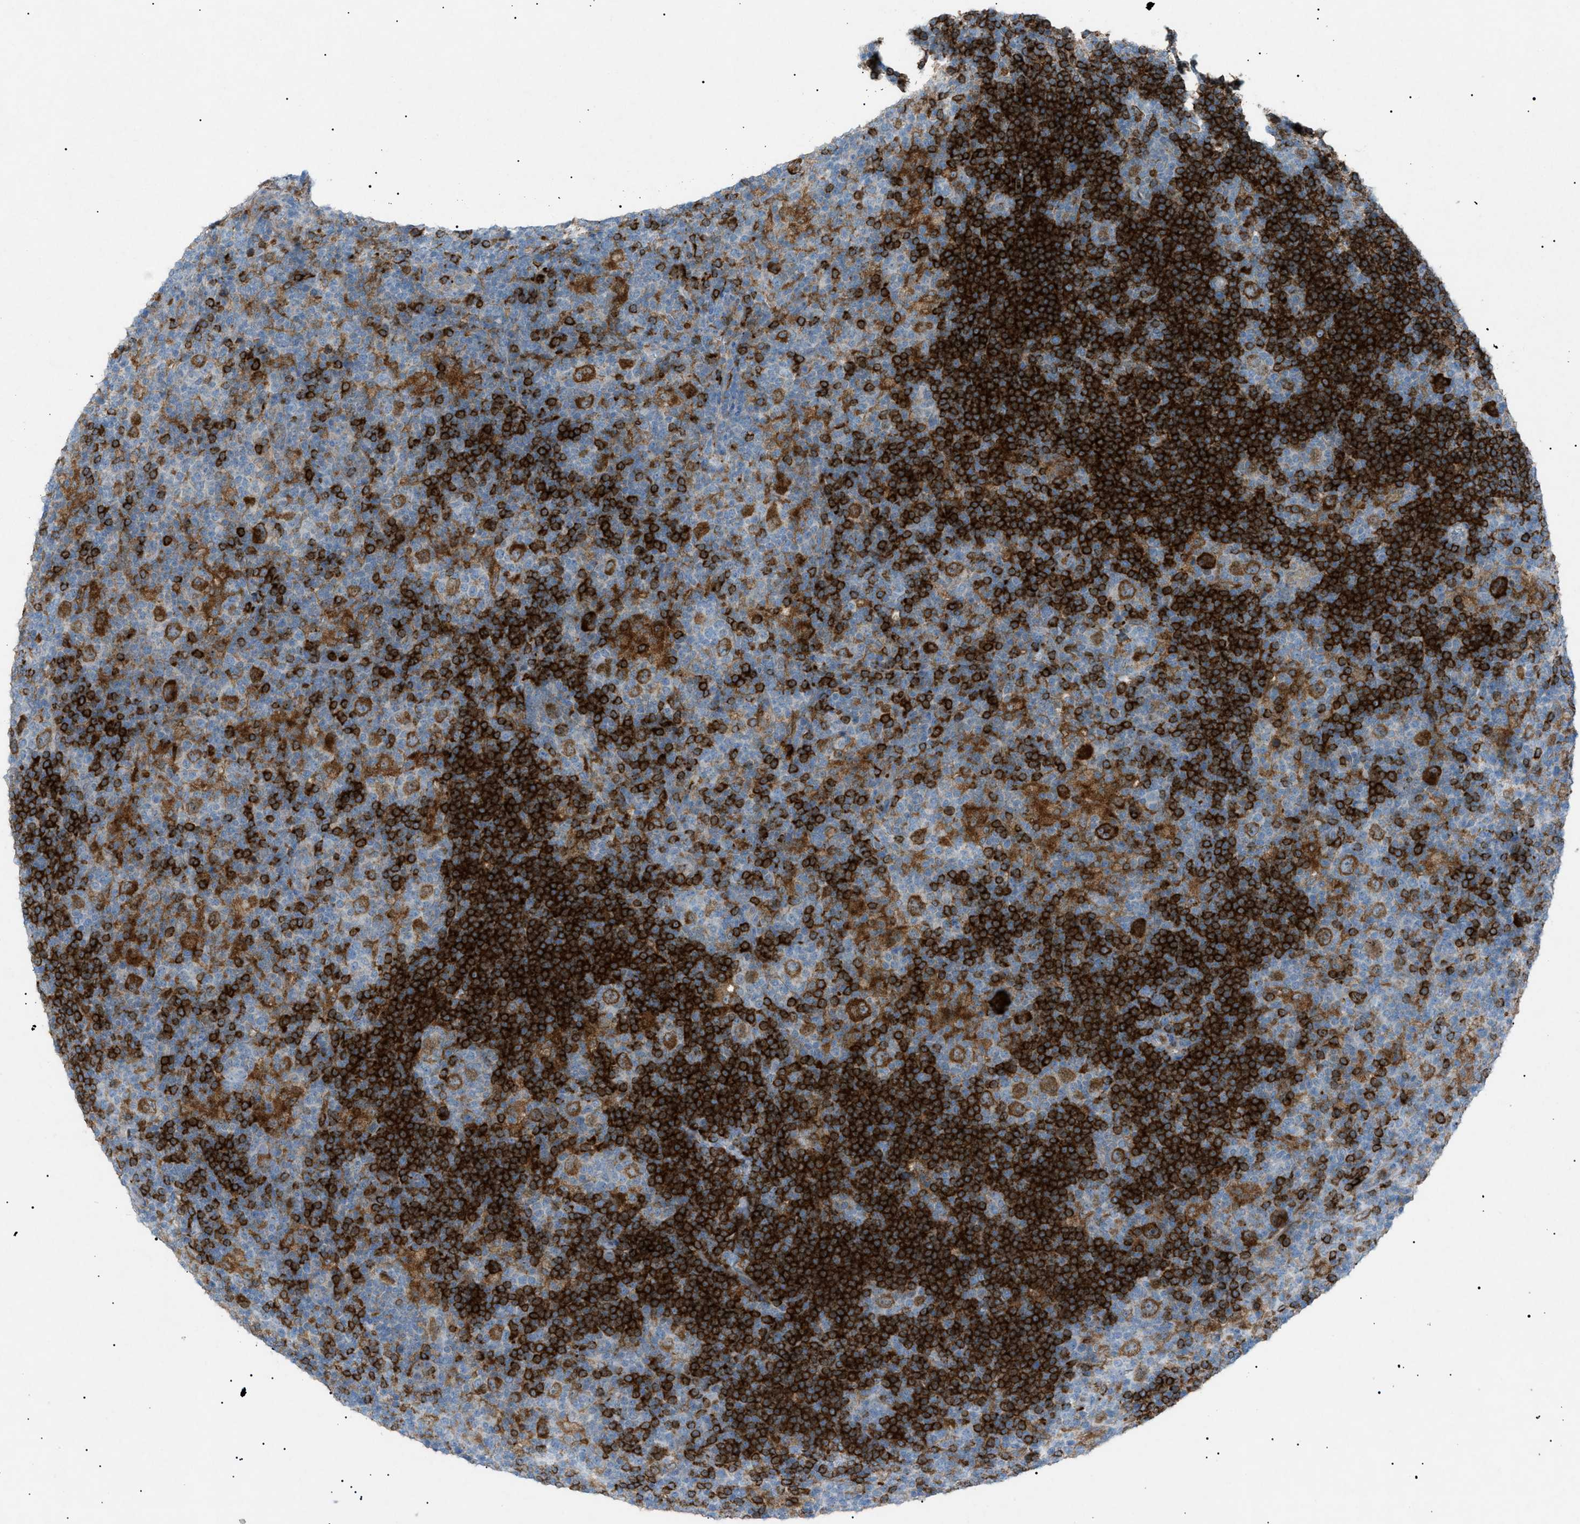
{"staining": {"intensity": "moderate", "quantity": ">75%", "location": "cytoplasmic/membranous"}, "tissue": "lymphoma", "cell_type": "Tumor cells", "image_type": "cancer", "snomed": [{"axis": "morphology", "description": "Hodgkin's disease, NOS"}, {"axis": "topography", "description": "Lymph node"}], "caption": "This micrograph shows Hodgkin's disease stained with IHC to label a protein in brown. The cytoplasmic/membranous of tumor cells show moderate positivity for the protein. Nuclei are counter-stained blue.", "gene": "BTK", "patient": {"sex": "female", "age": 57}}